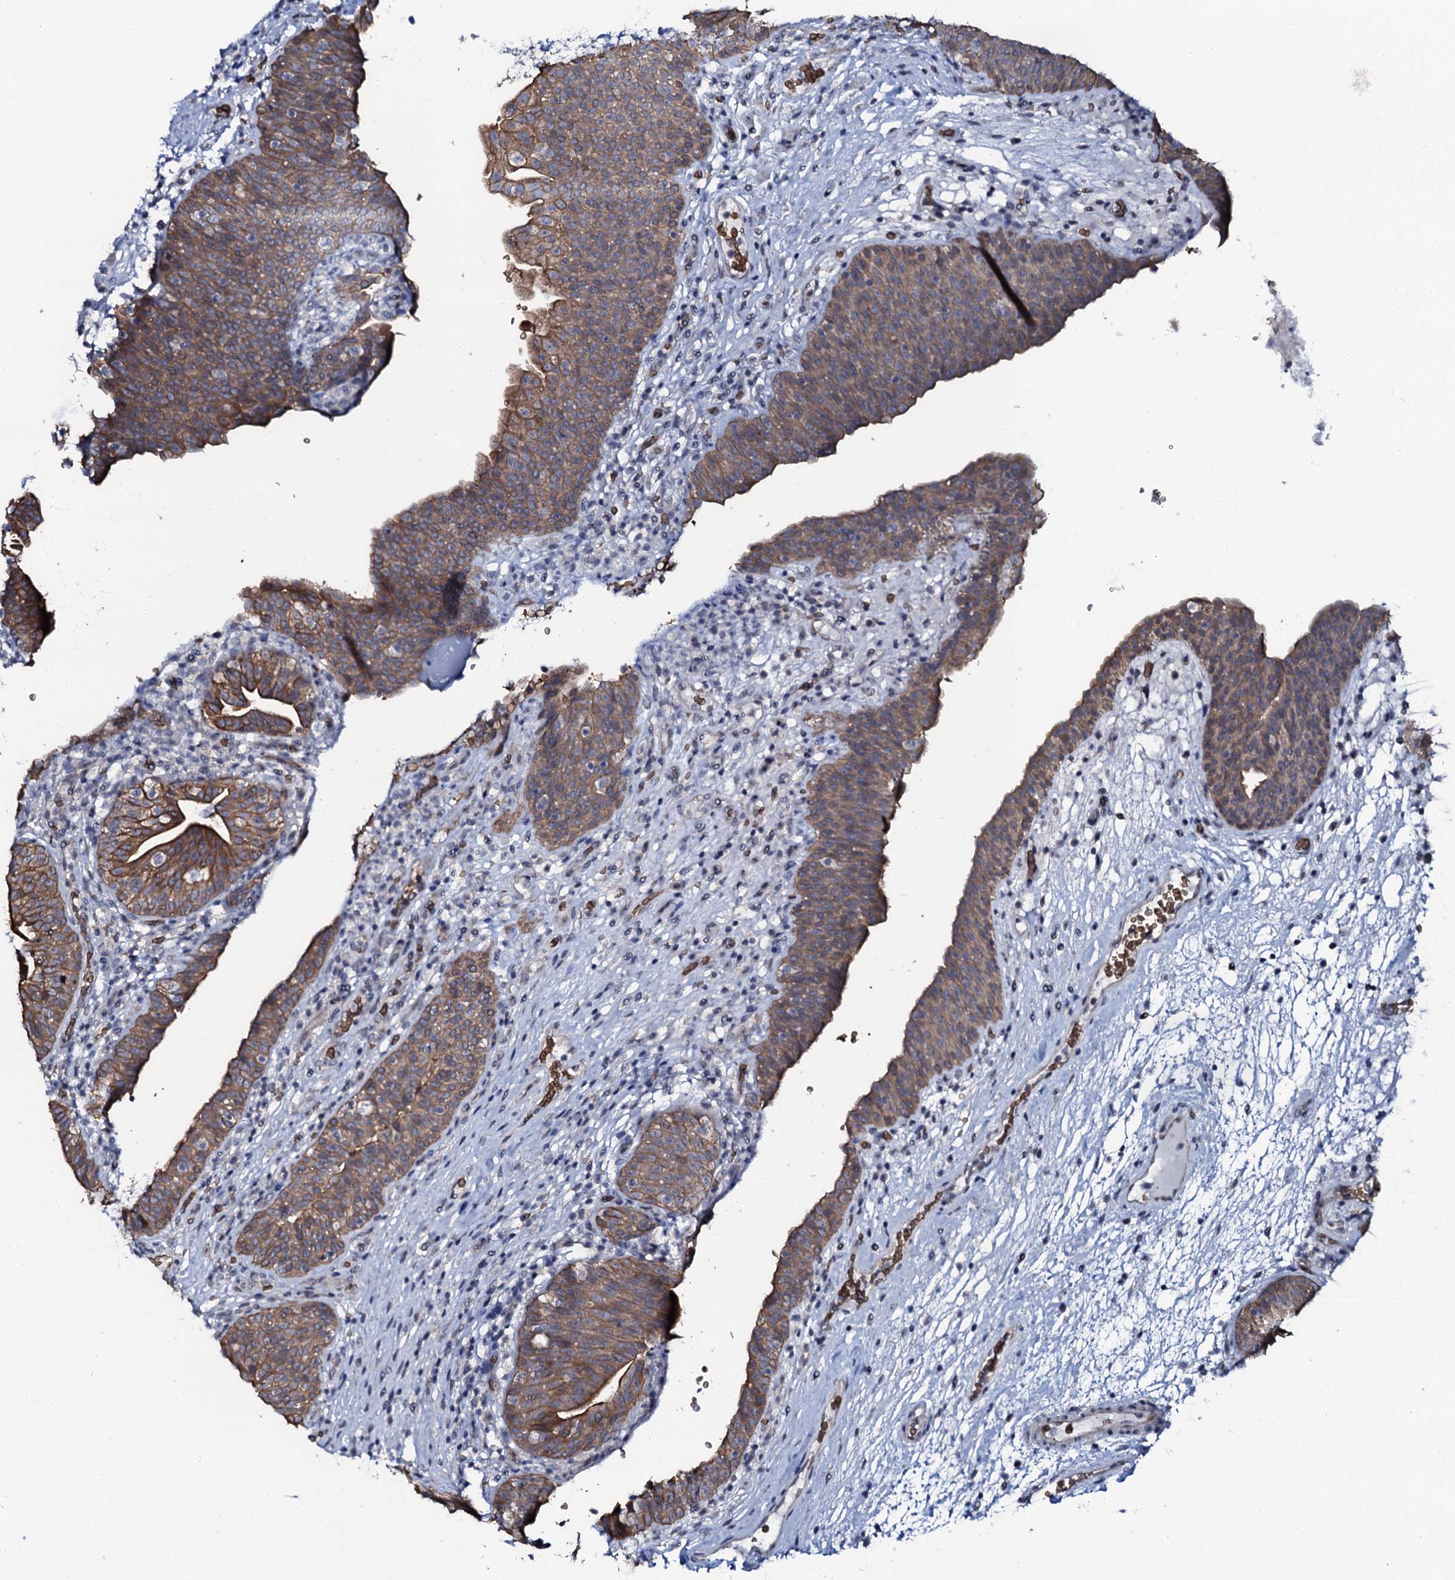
{"staining": {"intensity": "moderate", "quantity": ">75%", "location": "cytoplasmic/membranous"}, "tissue": "urinary bladder", "cell_type": "Urothelial cells", "image_type": "normal", "snomed": [{"axis": "morphology", "description": "Normal tissue, NOS"}, {"axis": "topography", "description": "Urinary bladder"}], "caption": "Protein expression analysis of unremarkable urinary bladder reveals moderate cytoplasmic/membranous positivity in about >75% of urothelial cells.", "gene": "C10orf88", "patient": {"sex": "male", "age": 71}}